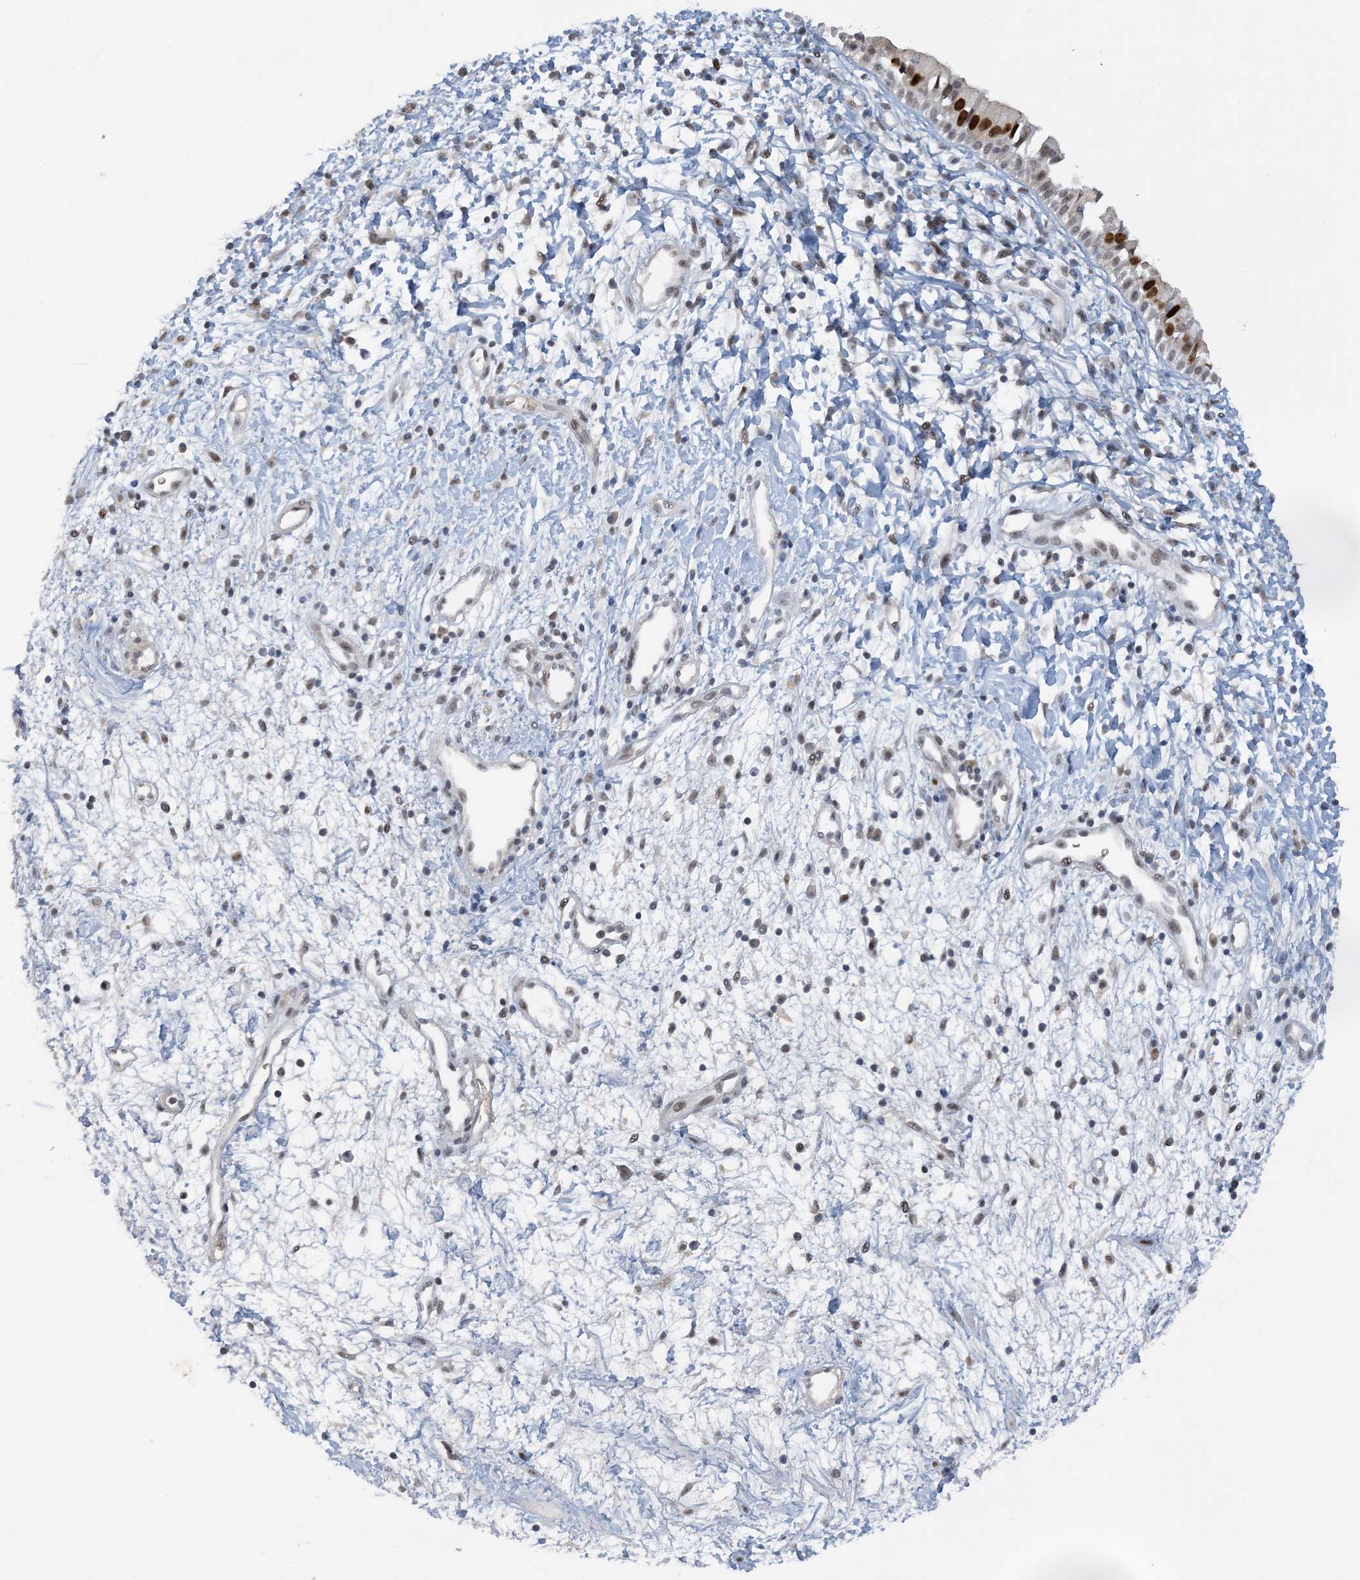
{"staining": {"intensity": "moderate", "quantity": "25%-75%", "location": "nuclear"}, "tissue": "nasopharynx", "cell_type": "Respiratory epithelial cells", "image_type": "normal", "snomed": [{"axis": "morphology", "description": "Normal tissue, NOS"}, {"axis": "topography", "description": "Nasopharynx"}], "caption": "Immunohistochemistry (IHC) photomicrograph of unremarkable nasopharynx stained for a protein (brown), which shows medium levels of moderate nuclear positivity in about 25%-75% of respiratory epithelial cells.", "gene": "UBE2E1", "patient": {"sex": "male", "age": 22}}